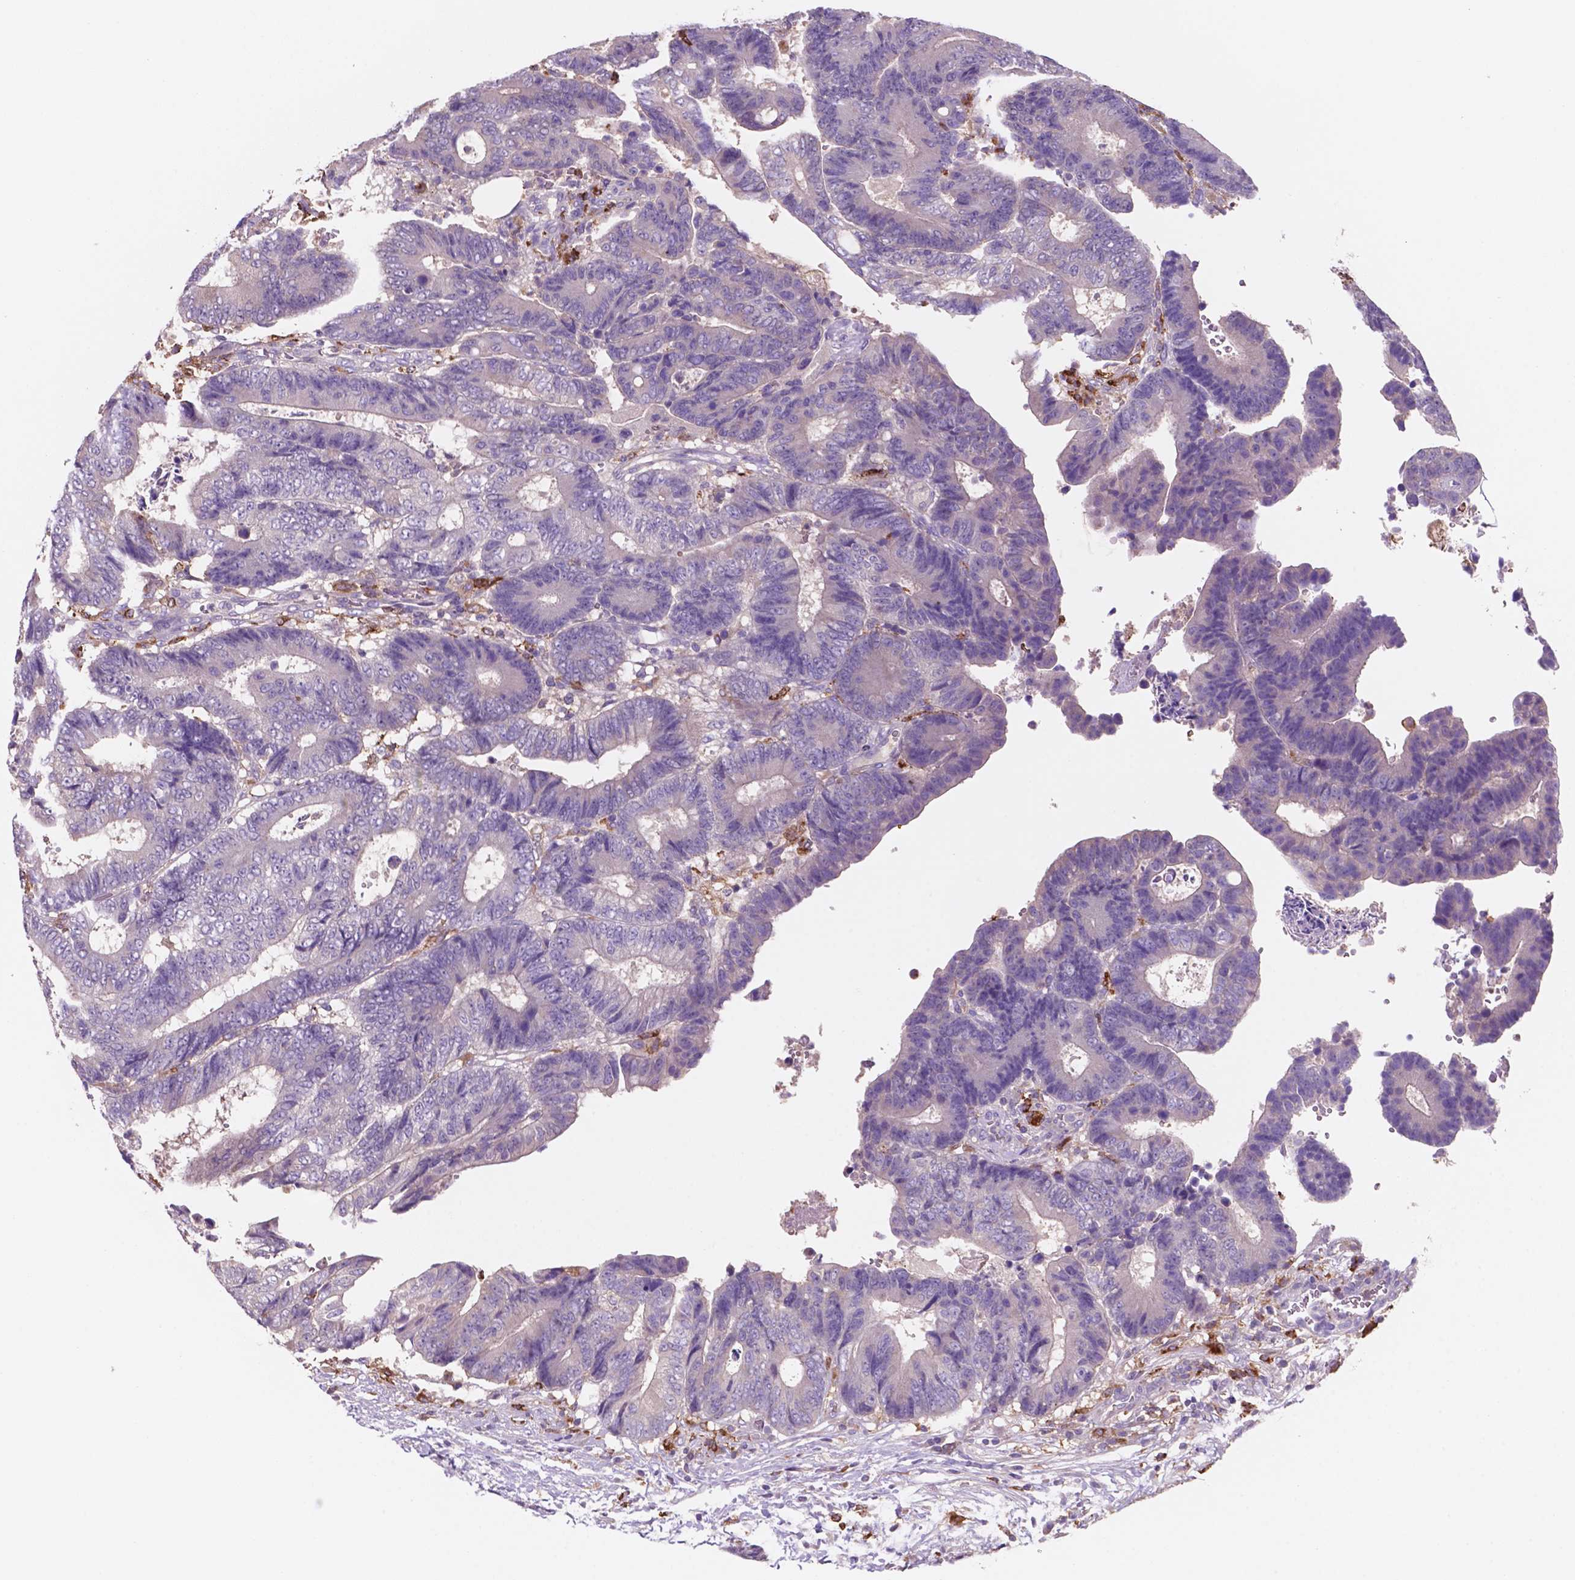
{"staining": {"intensity": "negative", "quantity": "none", "location": "none"}, "tissue": "colorectal cancer", "cell_type": "Tumor cells", "image_type": "cancer", "snomed": [{"axis": "morphology", "description": "Adenocarcinoma, NOS"}, {"axis": "topography", "description": "Colon"}], "caption": "The histopathology image exhibits no staining of tumor cells in adenocarcinoma (colorectal). (IHC, brightfield microscopy, high magnification).", "gene": "MKRN2OS", "patient": {"sex": "female", "age": 48}}